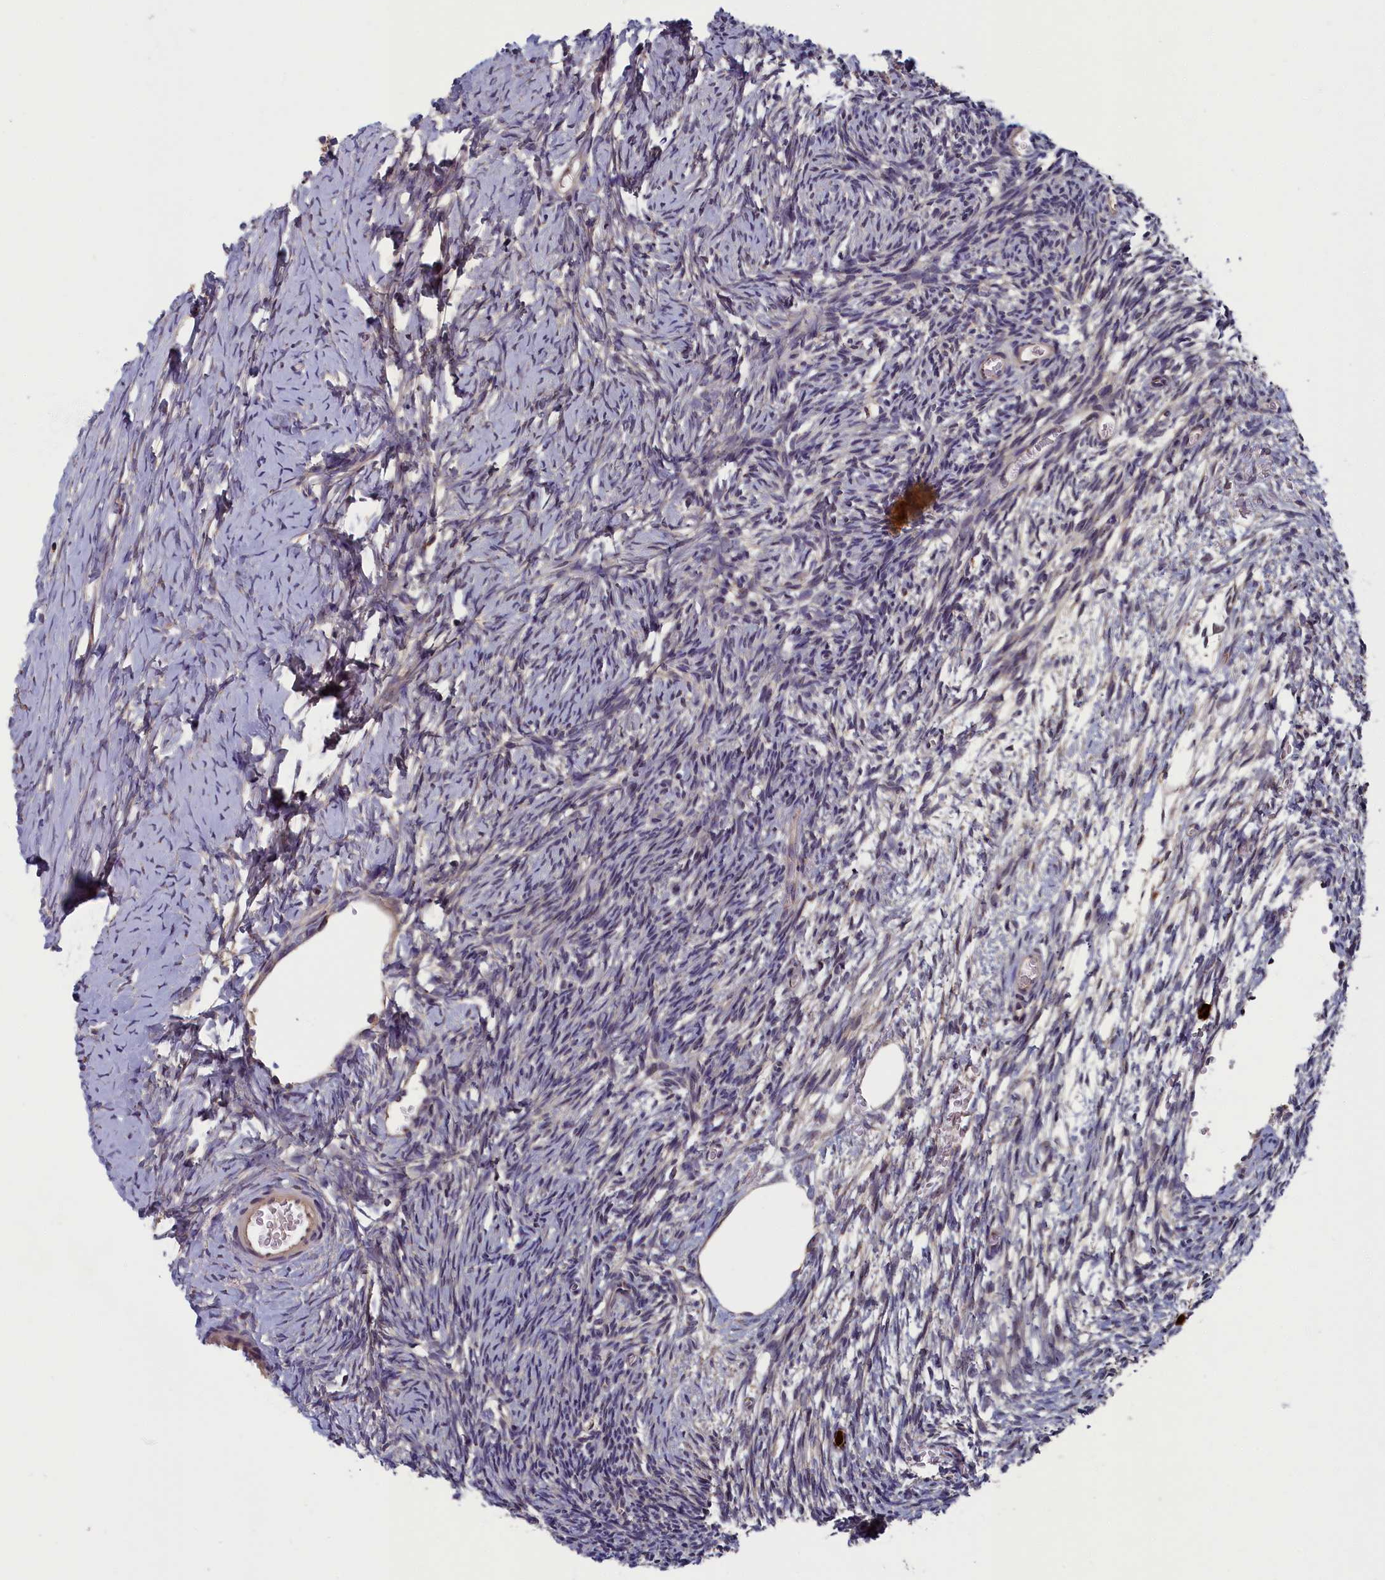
{"staining": {"intensity": "negative", "quantity": "none", "location": "none"}, "tissue": "ovary", "cell_type": "Ovarian stroma cells", "image_type": "normal", "snomed": [{"axis": "morphology", "description": "Normal tissue, NOS"}, {"axis": "topography", "description": "Ovary"}], "caption": "There is no significant expression in ovarian stroma cells of ovary. (DAB immunohistochemistry (IHC), high magnification).", "gene": "TNK2", "patient": {"sex": "female", "age": 39}}